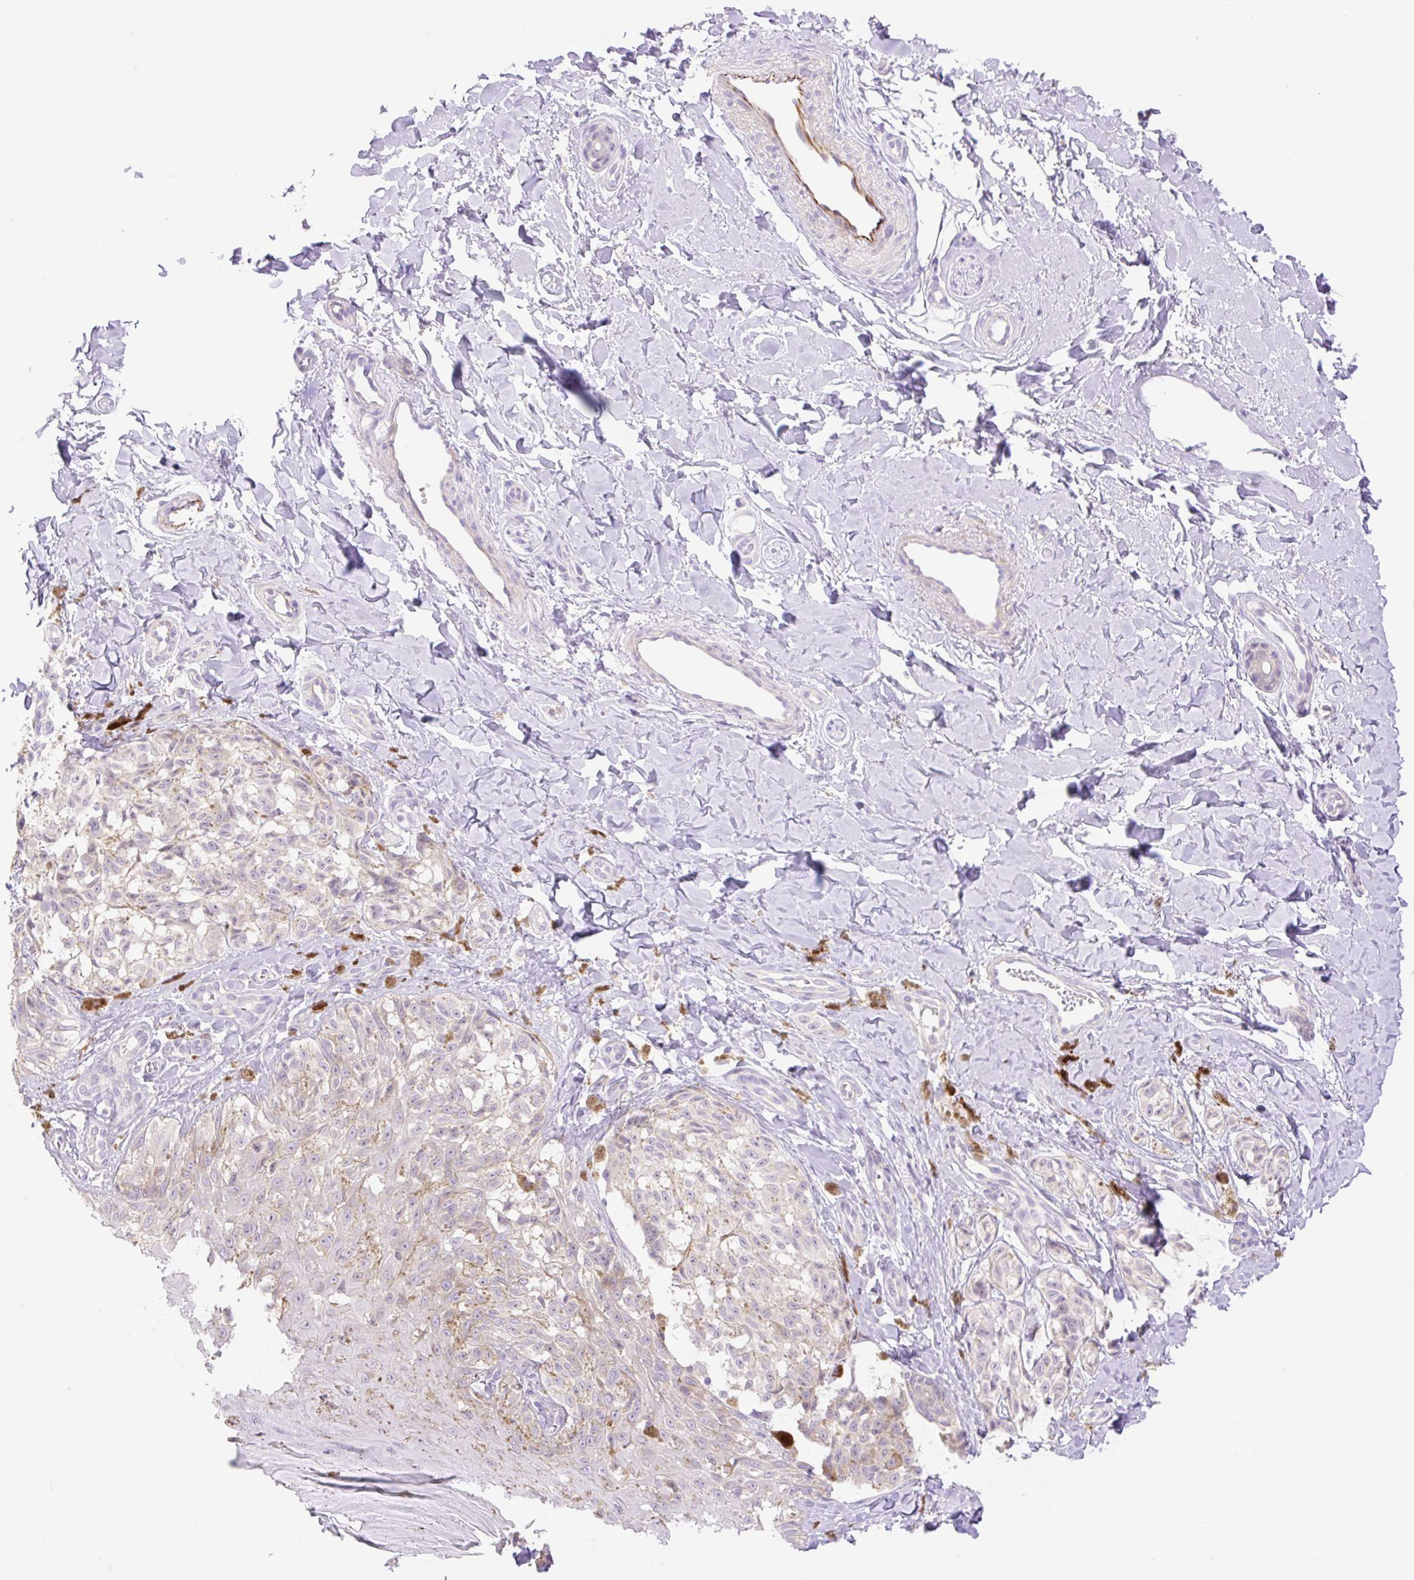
{"staining": {"intensity": "weak", "quantity": "25%-75%", "location": "cytoplasmic/membranous"}, "tissue": "melanoma", "cell_type": "Tumor cells", "image_type": "cancer", "snomed": [{"axis": "morphology", "description": "Malignant melanoma, NOS"}, {"axis": "topography", "description": "Skin"}], "caption": "Tumor cells display low levels of weak cytoplasmic/membranous expression in approximately 25%-75% of cells in human melanoma. (DAB (3,3'-diaminobenzidine) = brown stain, brightfield microscopy at high magnification).", "gene": "VPS25", "patient": {"sex": "female", "age": 65}}